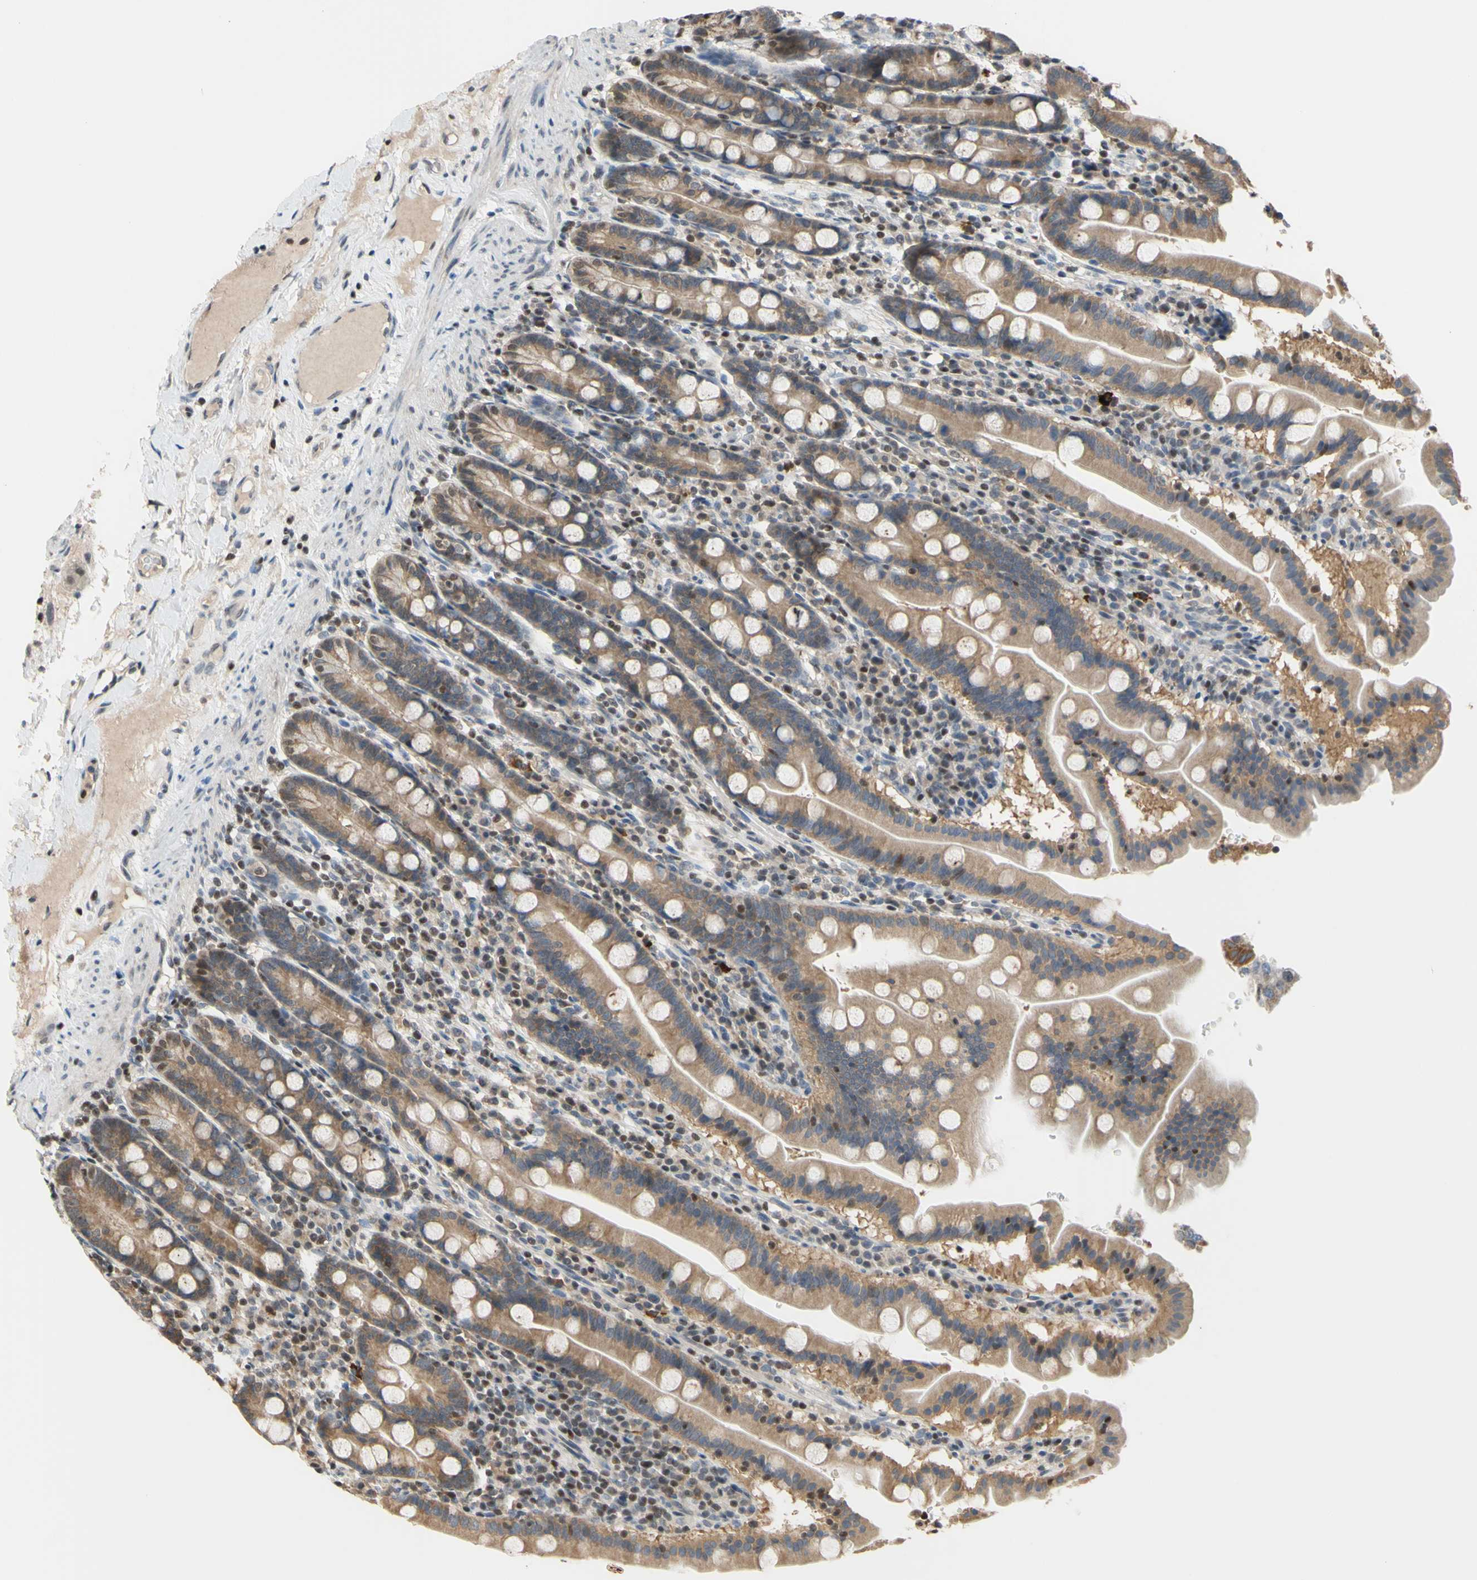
{"staining": {"intensity": "moderate", "quantity": ">75%", "location": "cytoplasmic/membranous"}, "tissue": "duodenum", "cell_type": "Glandular cells", "image_type": "normal", "snomed": [{"axis": "morphology", "description": "Normal tissue, NOS"}, {"axis": "topography", "description": "Duodenum"}], "caption": "Immunohistochemical staining of benign human duodenum displays >75% levels of moderate cytoplasmic/membranous protein expression in approximately >75% of glandular cells.", "gene": "SP4", "patient": {"sex": "male", "age": 50}}